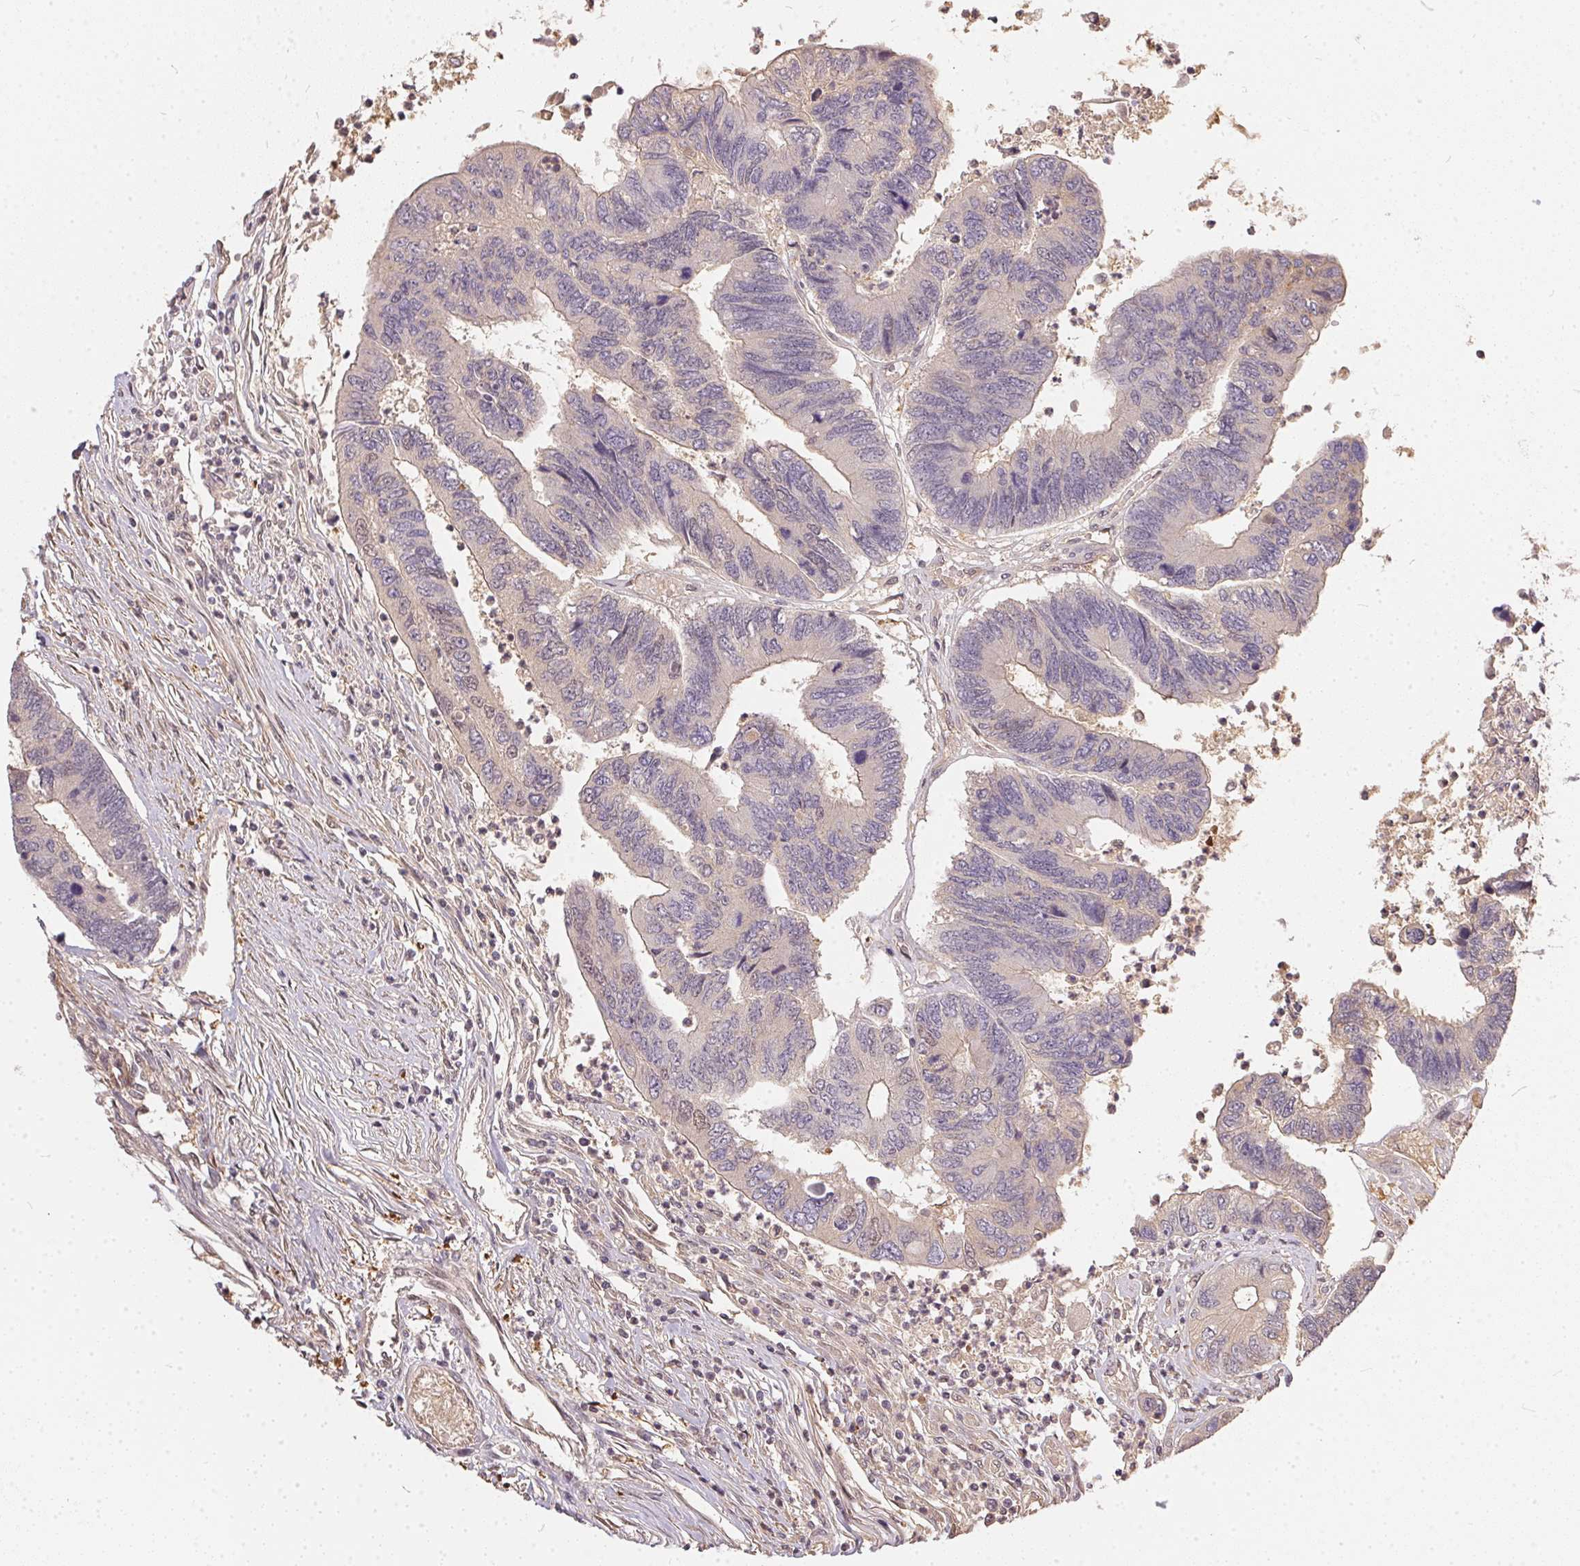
{"staining": {"intensity": "negative", "quantity": "none", "location": "none"}, "tissue": "colorectal cancer", "cell_type": "Tumor cells", "image_type": "cancer", "snomed": [{"axis": "morphology", "description": "Adenocarcinoma, NOS"}, {"axis": "topography", "description": "Colon"}], "caption": "IHC of human colorectal adenocarcinoma demonstrates no positivity in tumor cells.", "gene": "BLMH", "patient": {"sex": "female", "age": 67}}